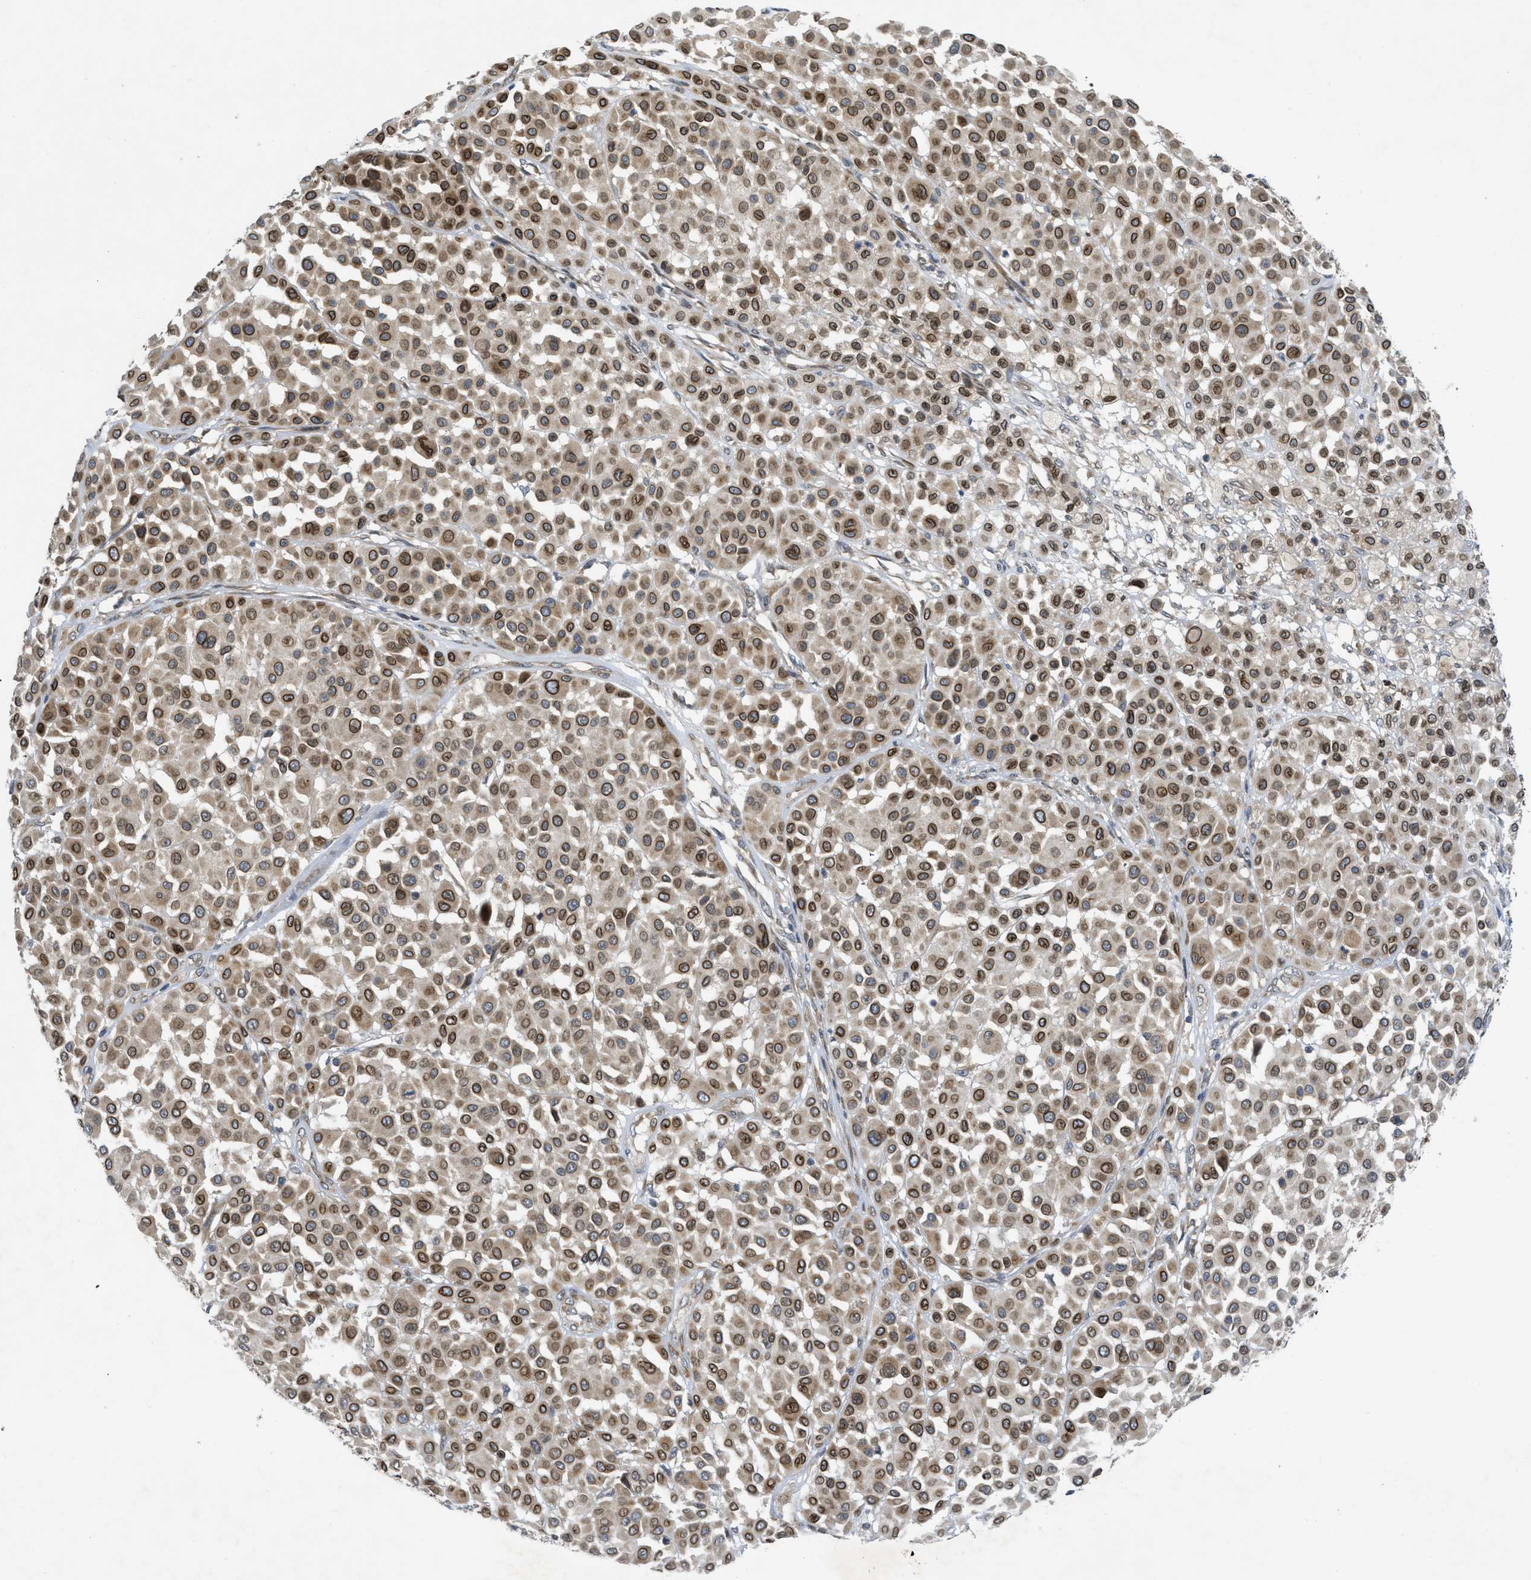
{"staining": {"intensity": "moderate", "quantity": ">75%", "location": "cytoplasmic/membranous,nuclear"}, "tissue": "melanoma", "cell_type": "Tumor cells", "image_type": "cancer", "snomed": [{"axis": "morphology", "description": "Malignant melanoma, Metastatic site"}, {"axis": "topography", "description": "Soft tissue"}], "caption": "Human malignant melanoma (metastatic site) stained with a protein marker shows moderate staining in tumor cells.", "gene": "EIF2AK3", "patient": {"sex": "male", "age": 41}}